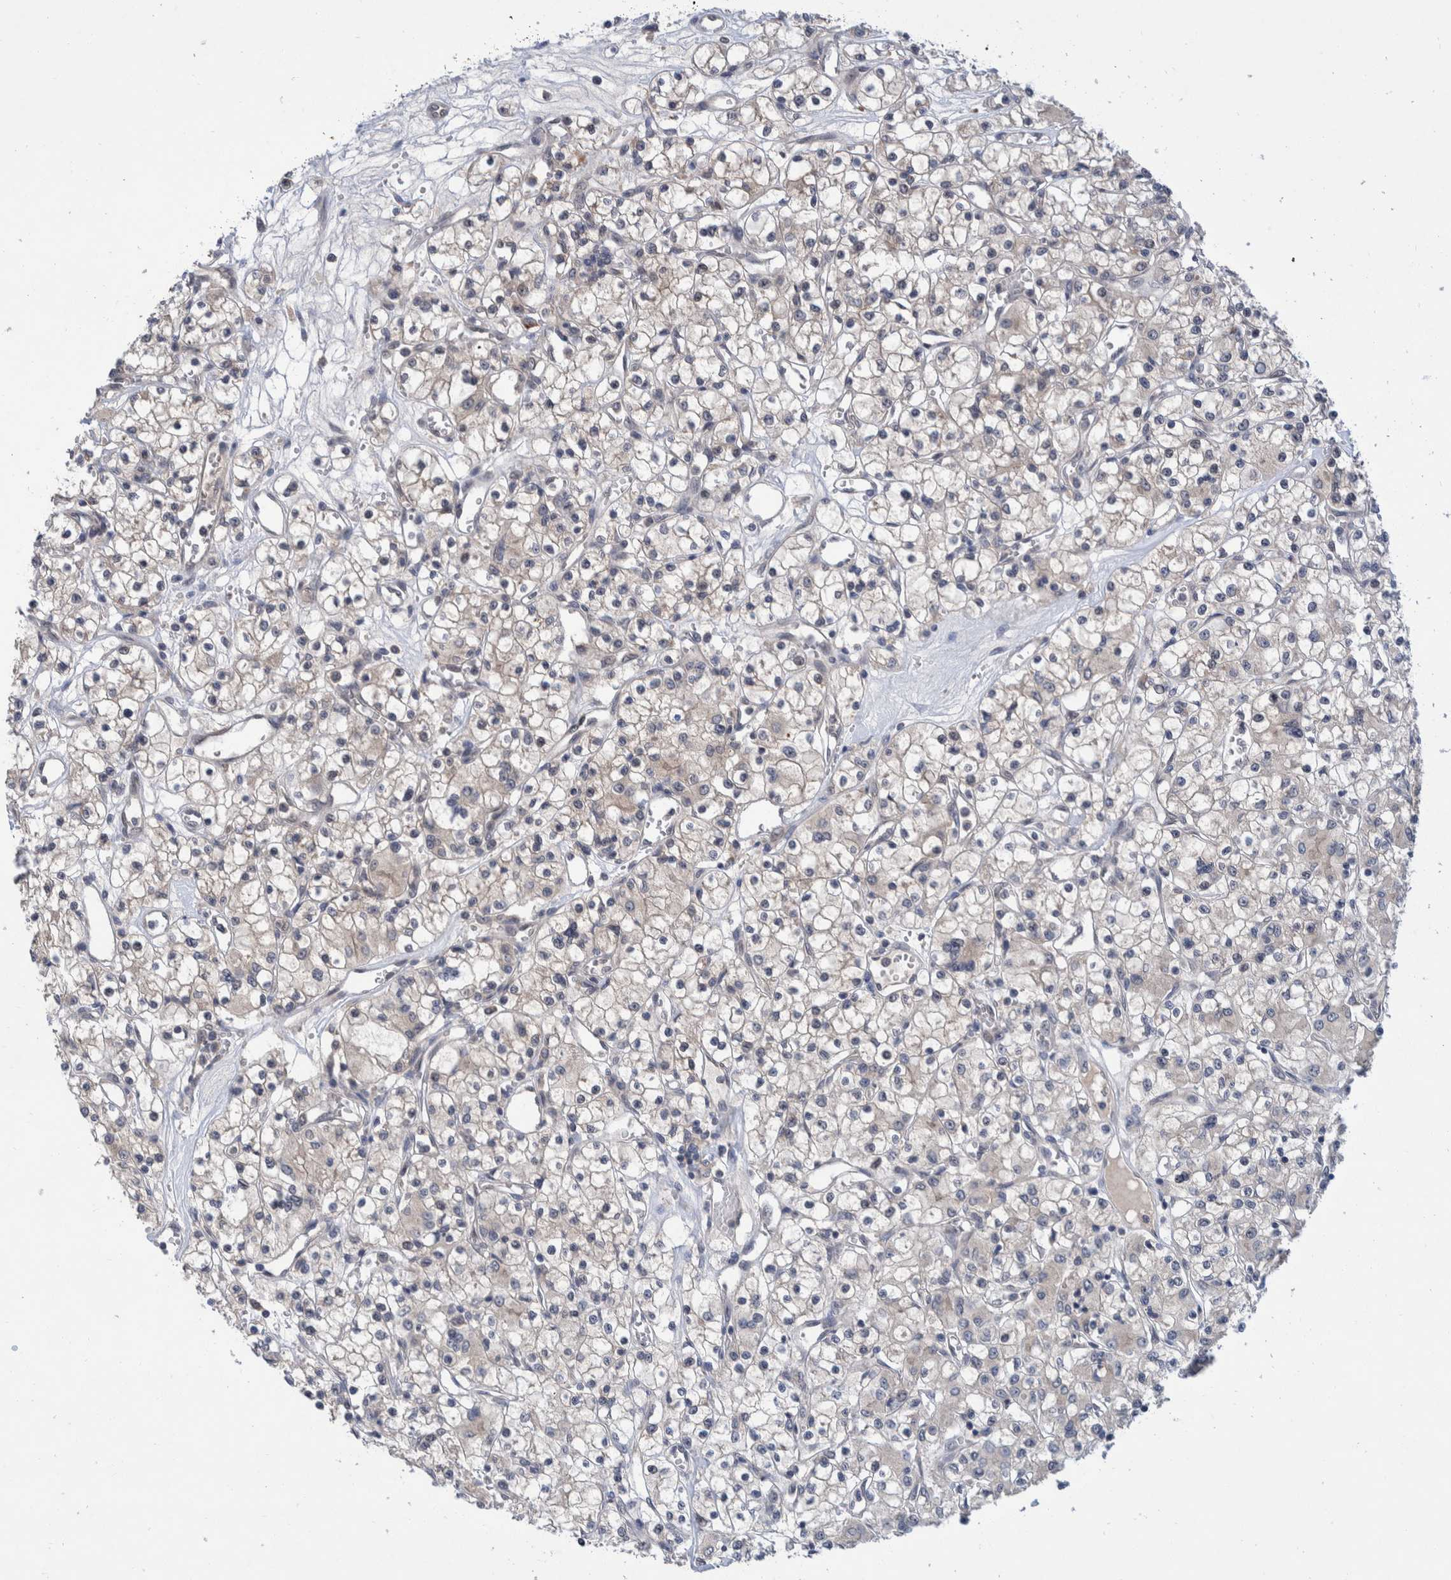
{"staining": {"intensity": "negative", "quantity": "none", "location": "none"}, "tissue": "renal cancer", "cell_type": "Tumor cells", "image_type": "cancer", "snomed": [{"axis": "morphology", "description": "Adenocarcinoma, NOS"}, {"axis": "topography", "description": "Kidney"}], "caption": "A photomicrograph of human renal adenocarcinoma is negative for staining in tumor cells.", "gene": "PLPBP", "patient": {"sex": "female", "age": 59}}